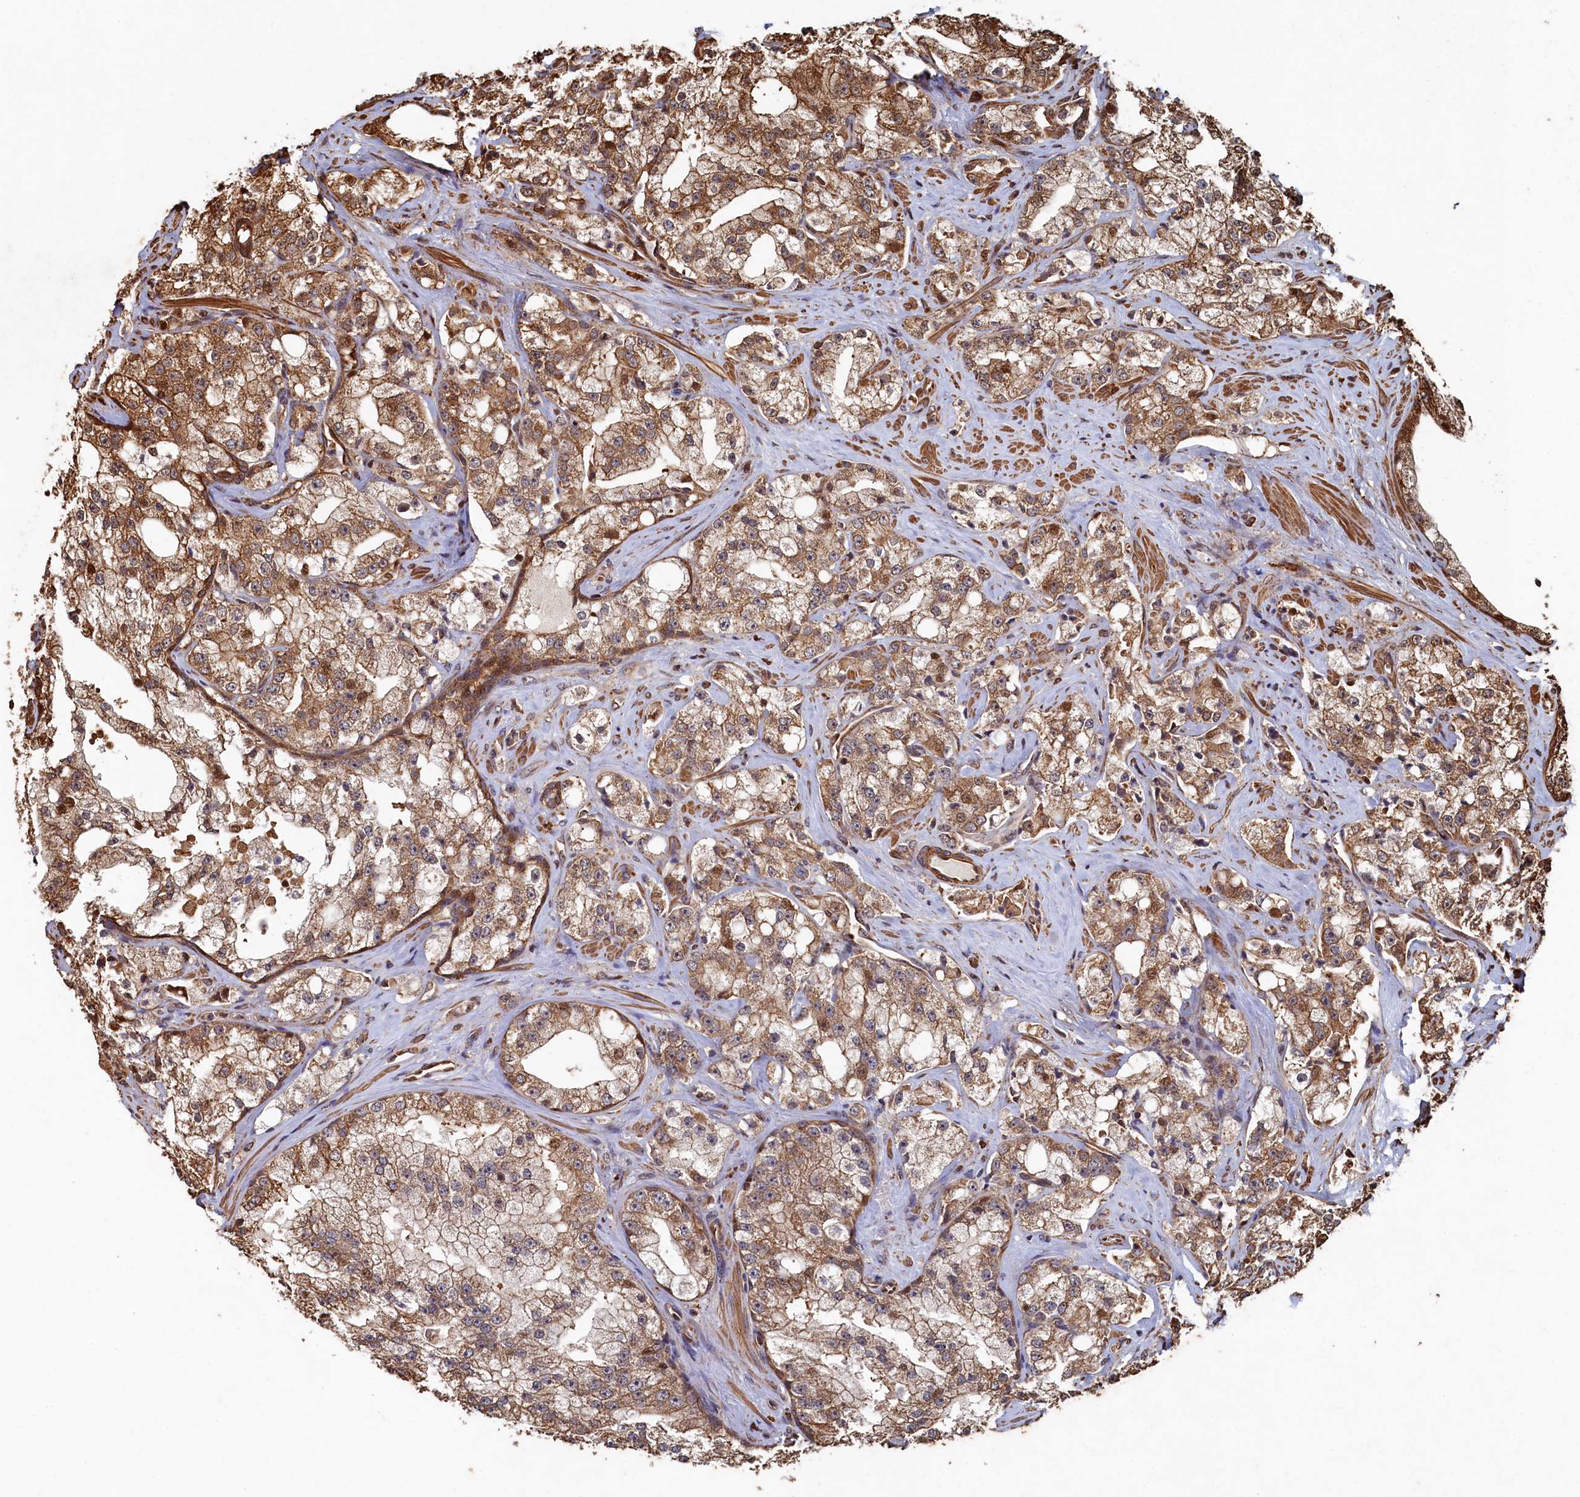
{"staining": {"intensity": "moderate", "quantity": ">75%", "location": "cytoplasmic/membranous,nuclear"}, "tissue": "prostate cancer", "cell_type": "Tumor cells", "image_type": "cancer", "snomed": [{"axis": "morphology", "description": "Adenocarcinoma, High grade"}, {"axis": "topography", "description": "Prostate"}], "caption": "IHC image of neoplastic tissue: adenocarcinoma (high-grade) (prostate) stained using immunohistochemistry exhibits medium levels of moderate protein expression localized specifically in the cytoplasmic/membranous and nuclear of tumor cells, appearing as a cytoplasmic/membranous and nuclear brown color.", "gene": "PIGN", "patient": {"sex": "male", "age": 64}}